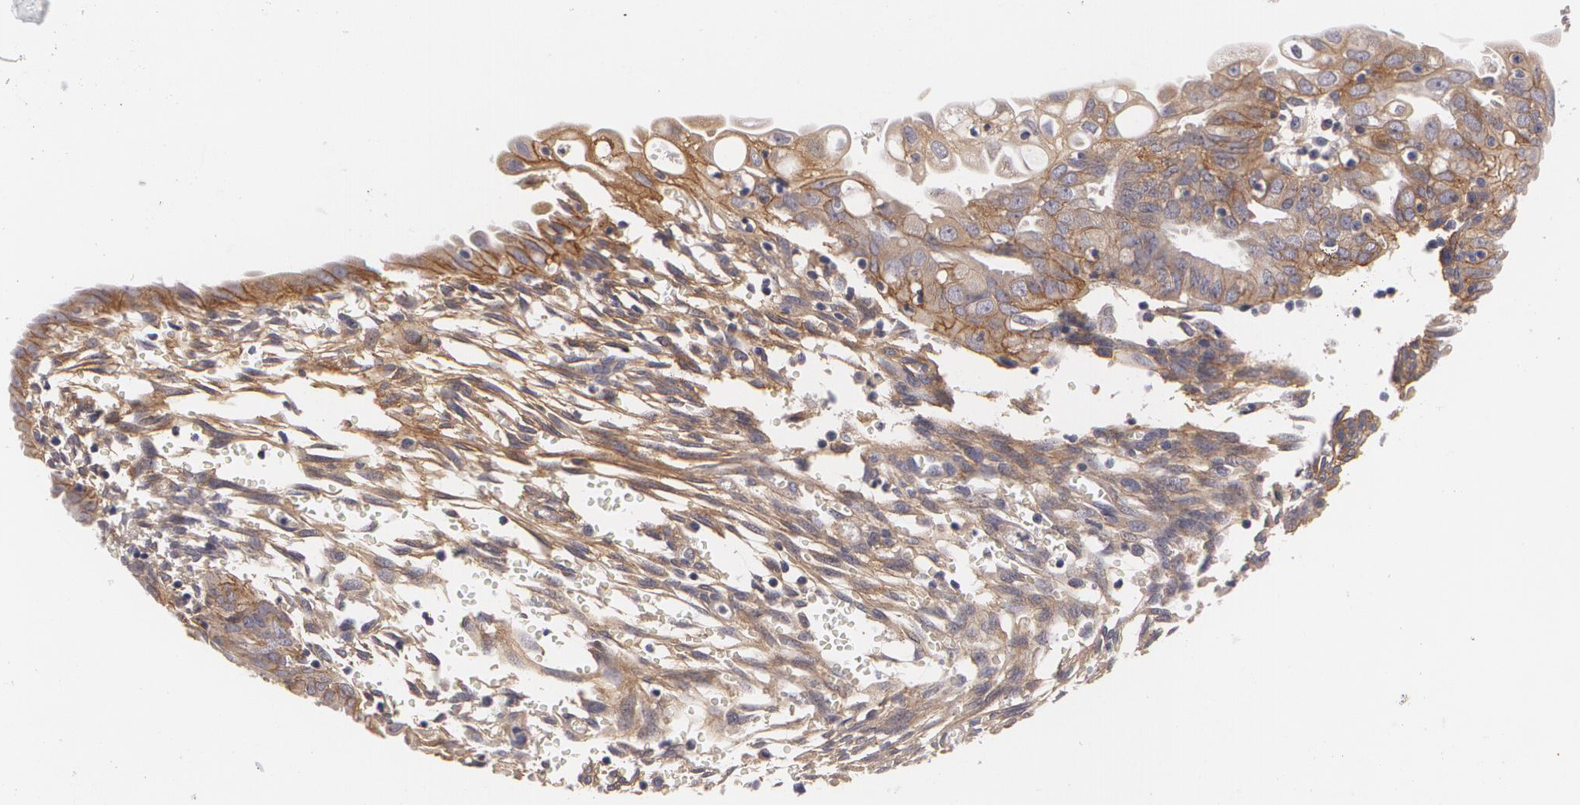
{"staining": {"intensity": "moderate", "quantity": ">75%", "location": "cytoplasmic/membranous"}, "tissue": "endometrial cancer", "cell_type": "Tumor cells", "image_type": "cancer", "snomed": [{"axis": "morphology", "description": "Adenocarcinoma, NOS"}, {"axis": "topography", "description": "Endometrium"}], "caption": "Endometrial adenocarcinoma was stained to show a protein in brown. There is medium levels of moderate cytoplasmic/membranous expression in about >75% of tumor cells. Using DAB (3,3'-diaminobenzidine) (brown) and hematoxylin (blue) stains, captured at high magnification using brightfield microscopy.", "gene": "CASK", "patient": {"sex": "female", "age": 51}}